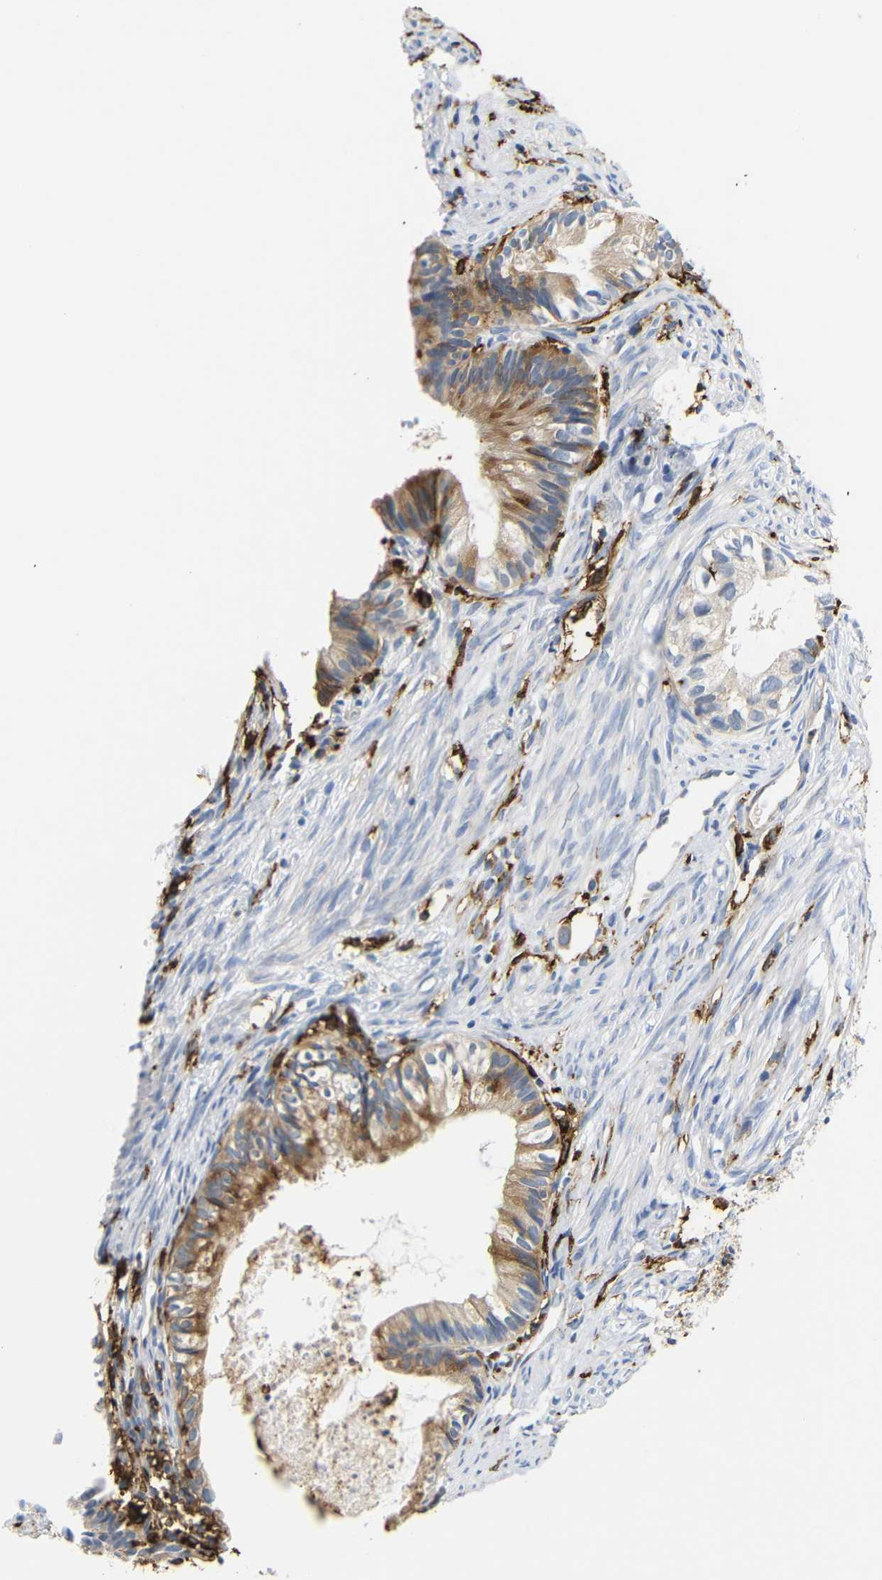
{"staining": {"intensity": "moderate", "quantity": ">75%", "location": "cytoplasmic/membranous"}, "tissue": "cervical cancer", "cell_type": "Tumor cells", "image_type": "cancer", "snomed": [{"axis": "morphology", "description": "Normal tissue, NOS"}, {"axis": "morphology", "description": "Adenocarcinoma, NOS"}, {"axis": "topography", "description": "Cervix"}, {"axis": "topography", "description": "Endometrium"}], "caption": "A photomicrograph showing moderate cytoplasmic/membranous expression in approximately >75% of tumor cells in cervical adenocarcinoma, as visualized by brown immunohistochemical staining.", "gene": "HLA-DQB1", "patient": {"sex": "female", "age": 86}}